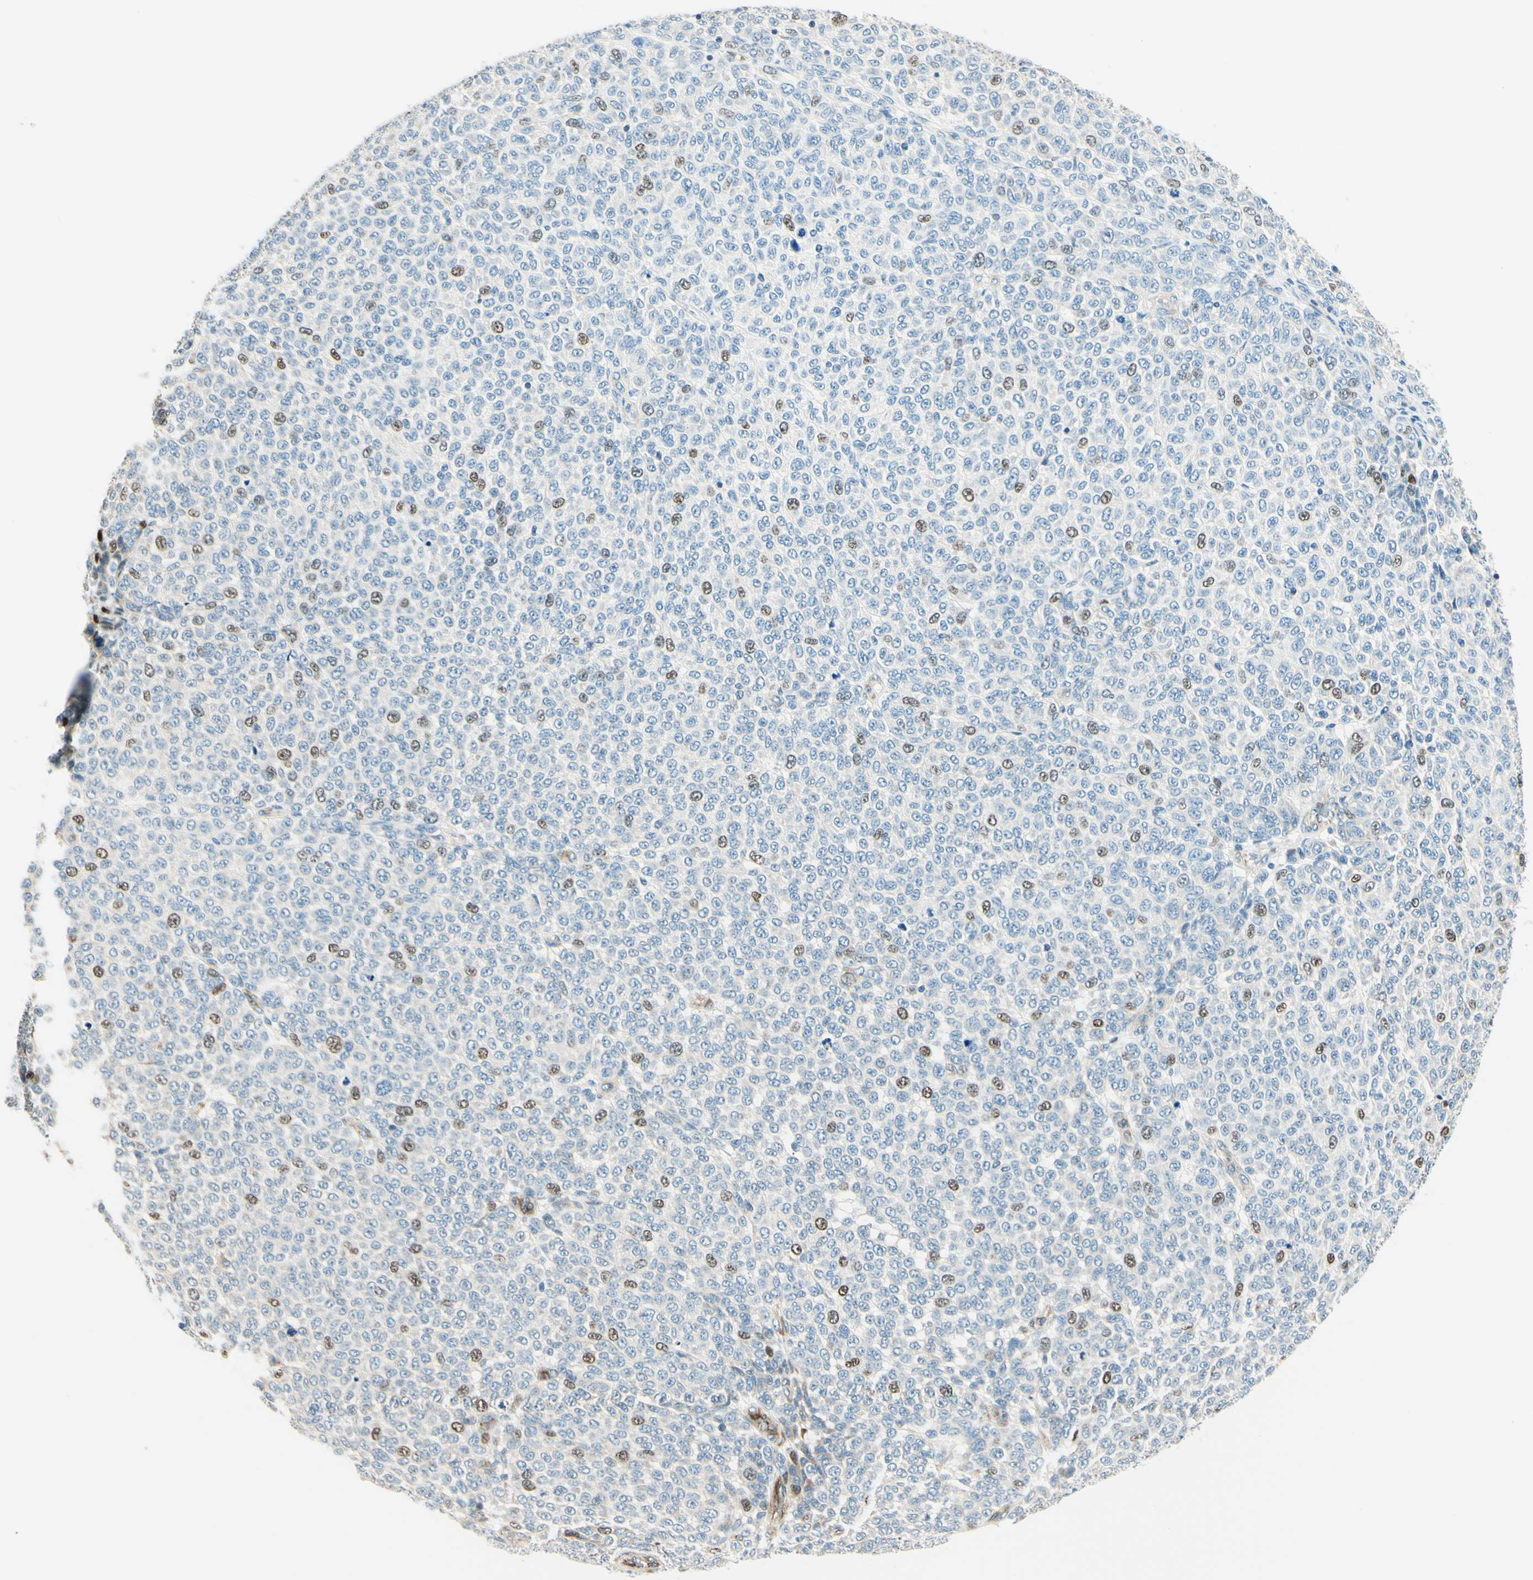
{"staining": {"intensity": "moderate", "quantity": "<25%", "location": "nuclear"}, "tissue": "melanoma", "cell_type": "Tumor cells", "image_type": "cancer", "snomed": [{"axis": "morphology", "description": "Malignant melanoma, NOS"}, {"axis": "topography", "description": "Skin"}], "caption": "Protein staining reveals moderate nuclear expression in approximately <25% of tumor cells in melanoma.", "gene": "TAOK2", "patient": {"sex": "male", "age": 59}}